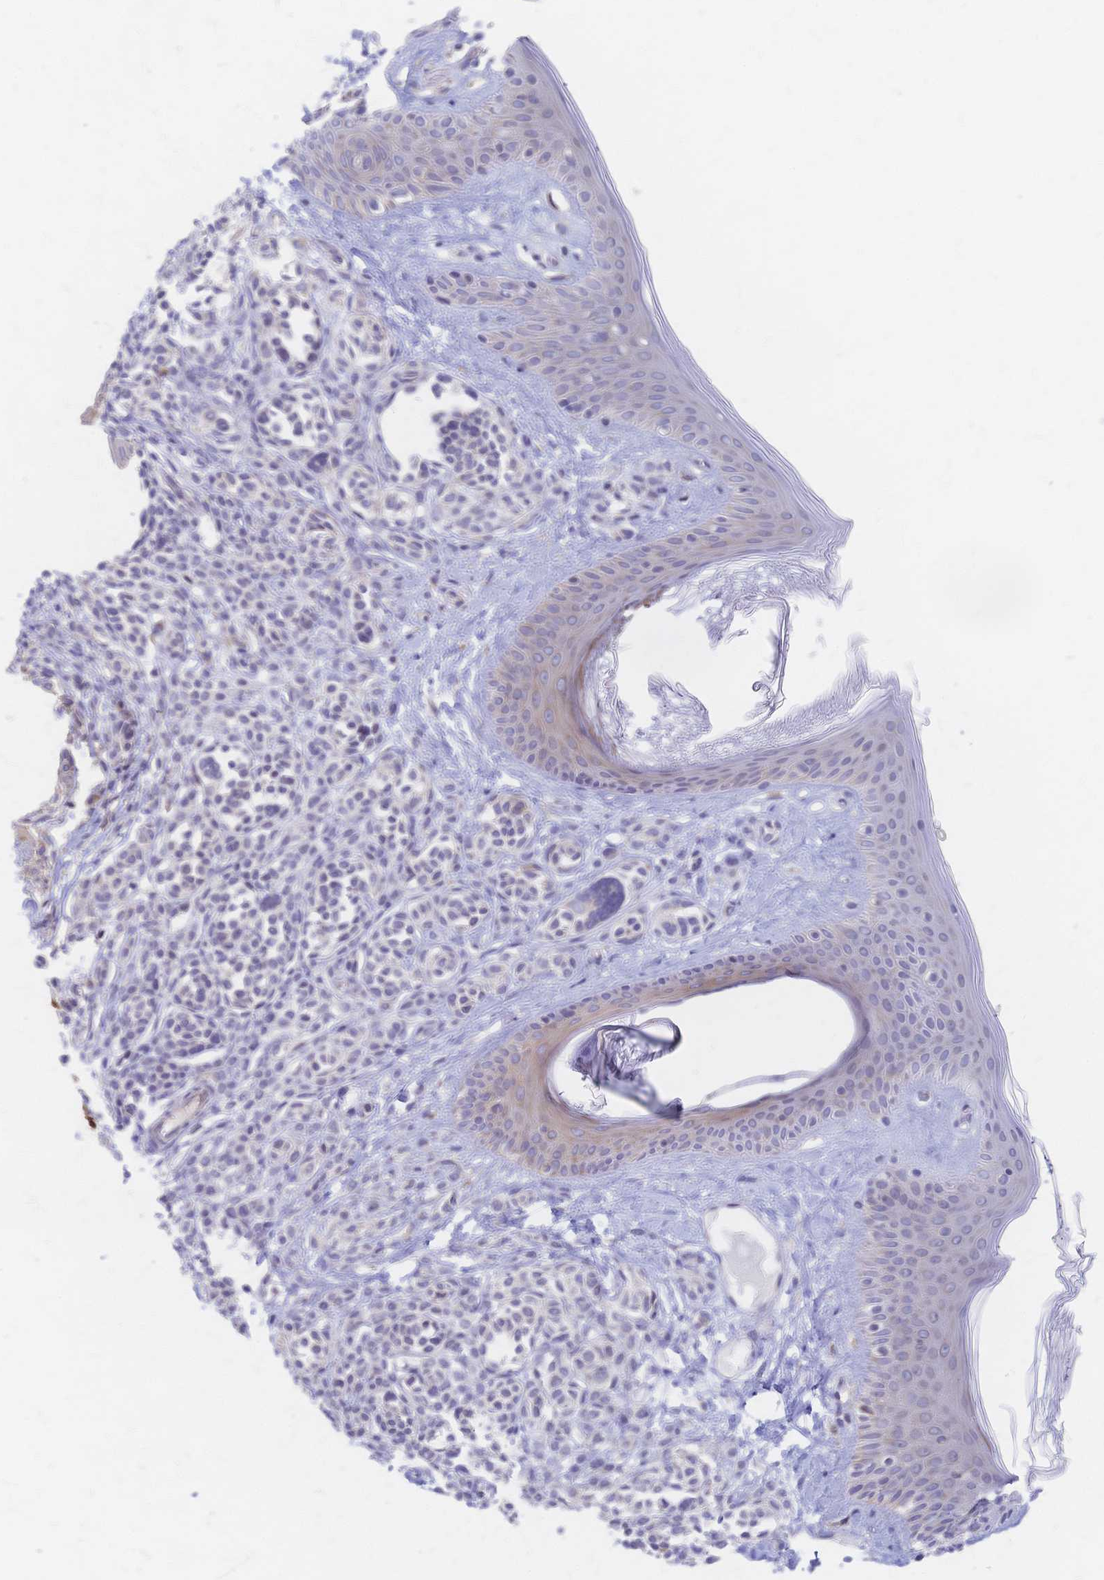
{"staining": {"intensity": "moderate", "quantity": "25%-75%", "location": "cytoplasmic/membranous"}, "tissue": "skin", "cell_type": "Fibroblasts", "image_type": "normal", "snomed": [{"axis": "morphology", "description": "Normal tissue, NOS"}, {"axis": "topography", "description": "Skin"}], "caption": "Approximately 25%-75% of fibroblasts in unremarkable skin show moderate cytoplasmic/membranous protein expression as visualized by brown immunohistochemical staining.", "gene": "CYB5A", "patient": {"sex": "male", "age": 16}}